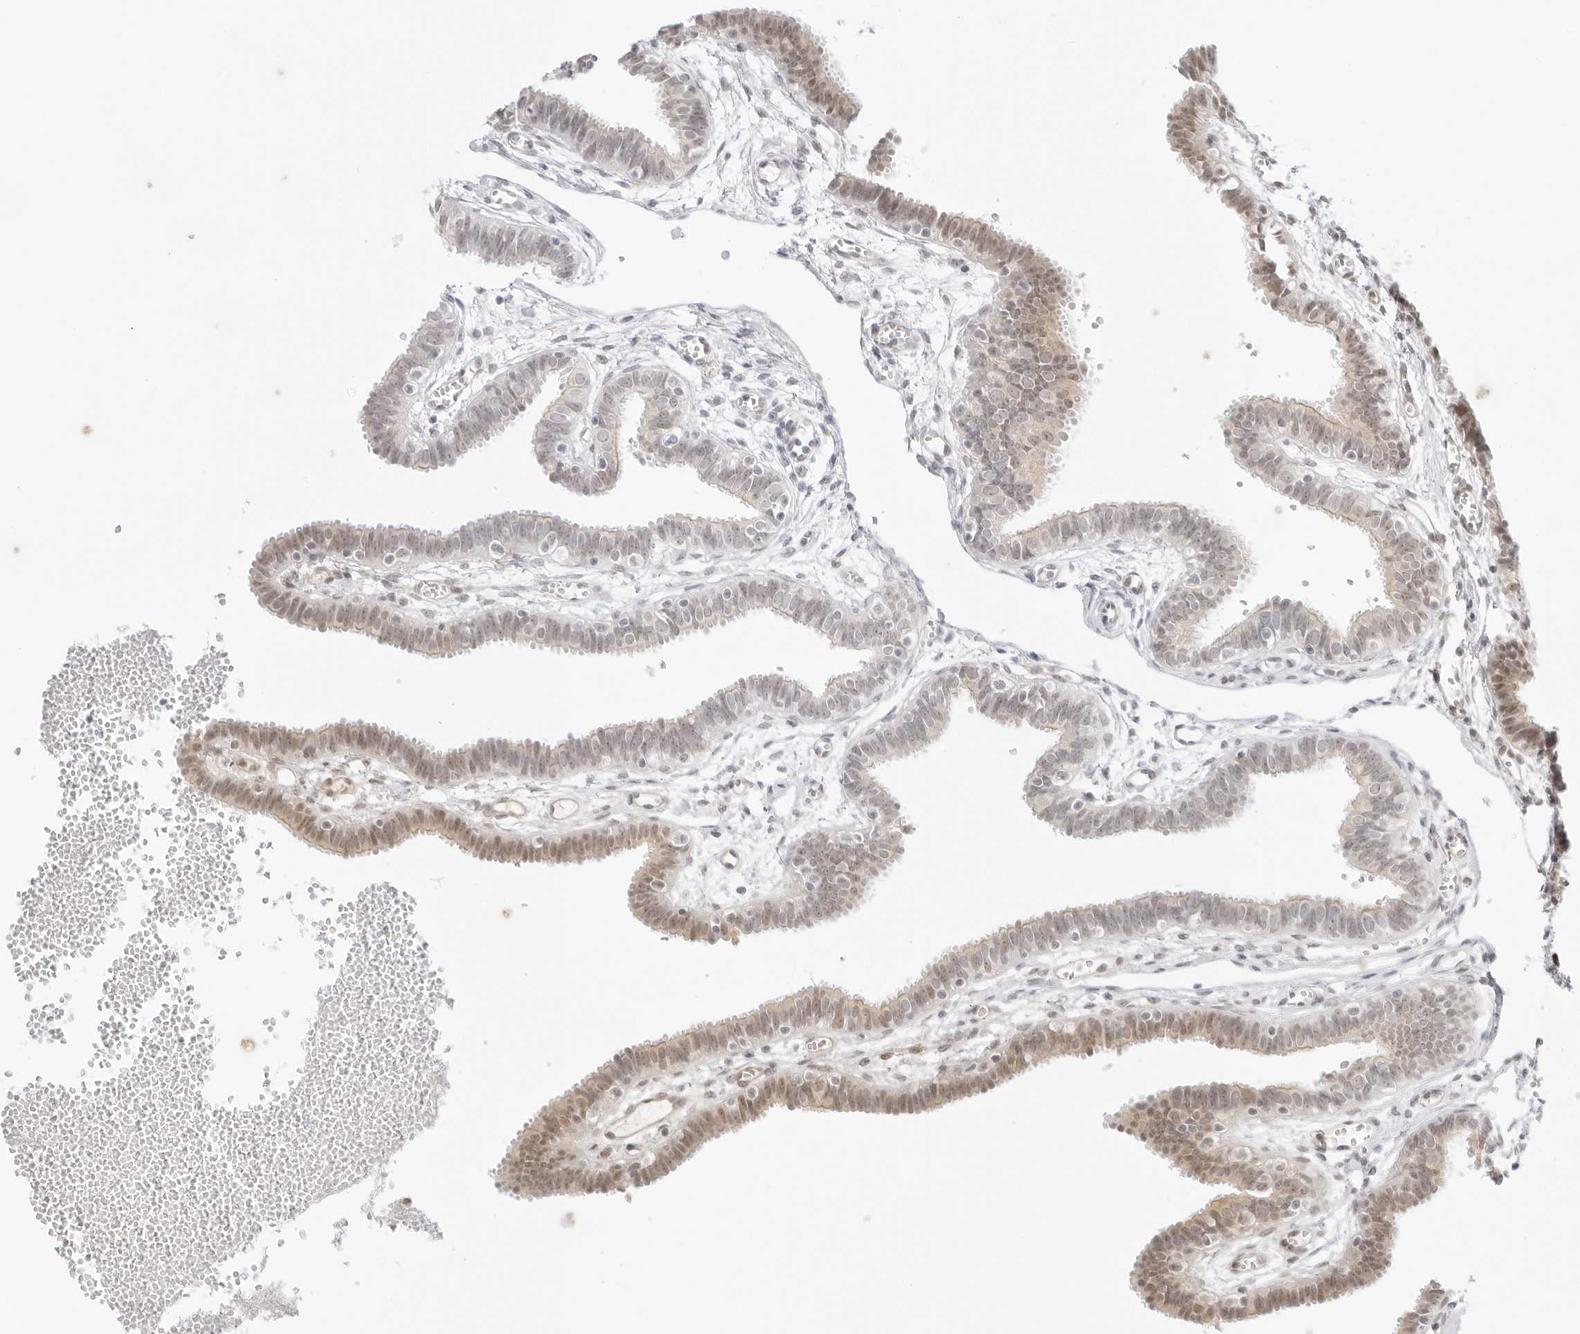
{"staining": {"intensity": "weak", "quantity": "25%-75%", "location": "nuclear"}, "tissue": "fallopian tube", "cell_type": "Glandular cells", "image_type": "normal", "snomed": [{"axis": "morphology", "description": "Normal tissue, NOS"}, {"axis": "topography", "description": "Fallopian tube"}, {"axis": "topography", "description": "Placenta"}], "caption": "A low amount of weak nuclear positivity is present in approximately 25%-75% of glandular cells in normal fallopian tube. The protein of interest is shown in brown color, while the nuclei are stained blue.", "gene": "MED18", "patient": {"sex": "female", "age": 32}}